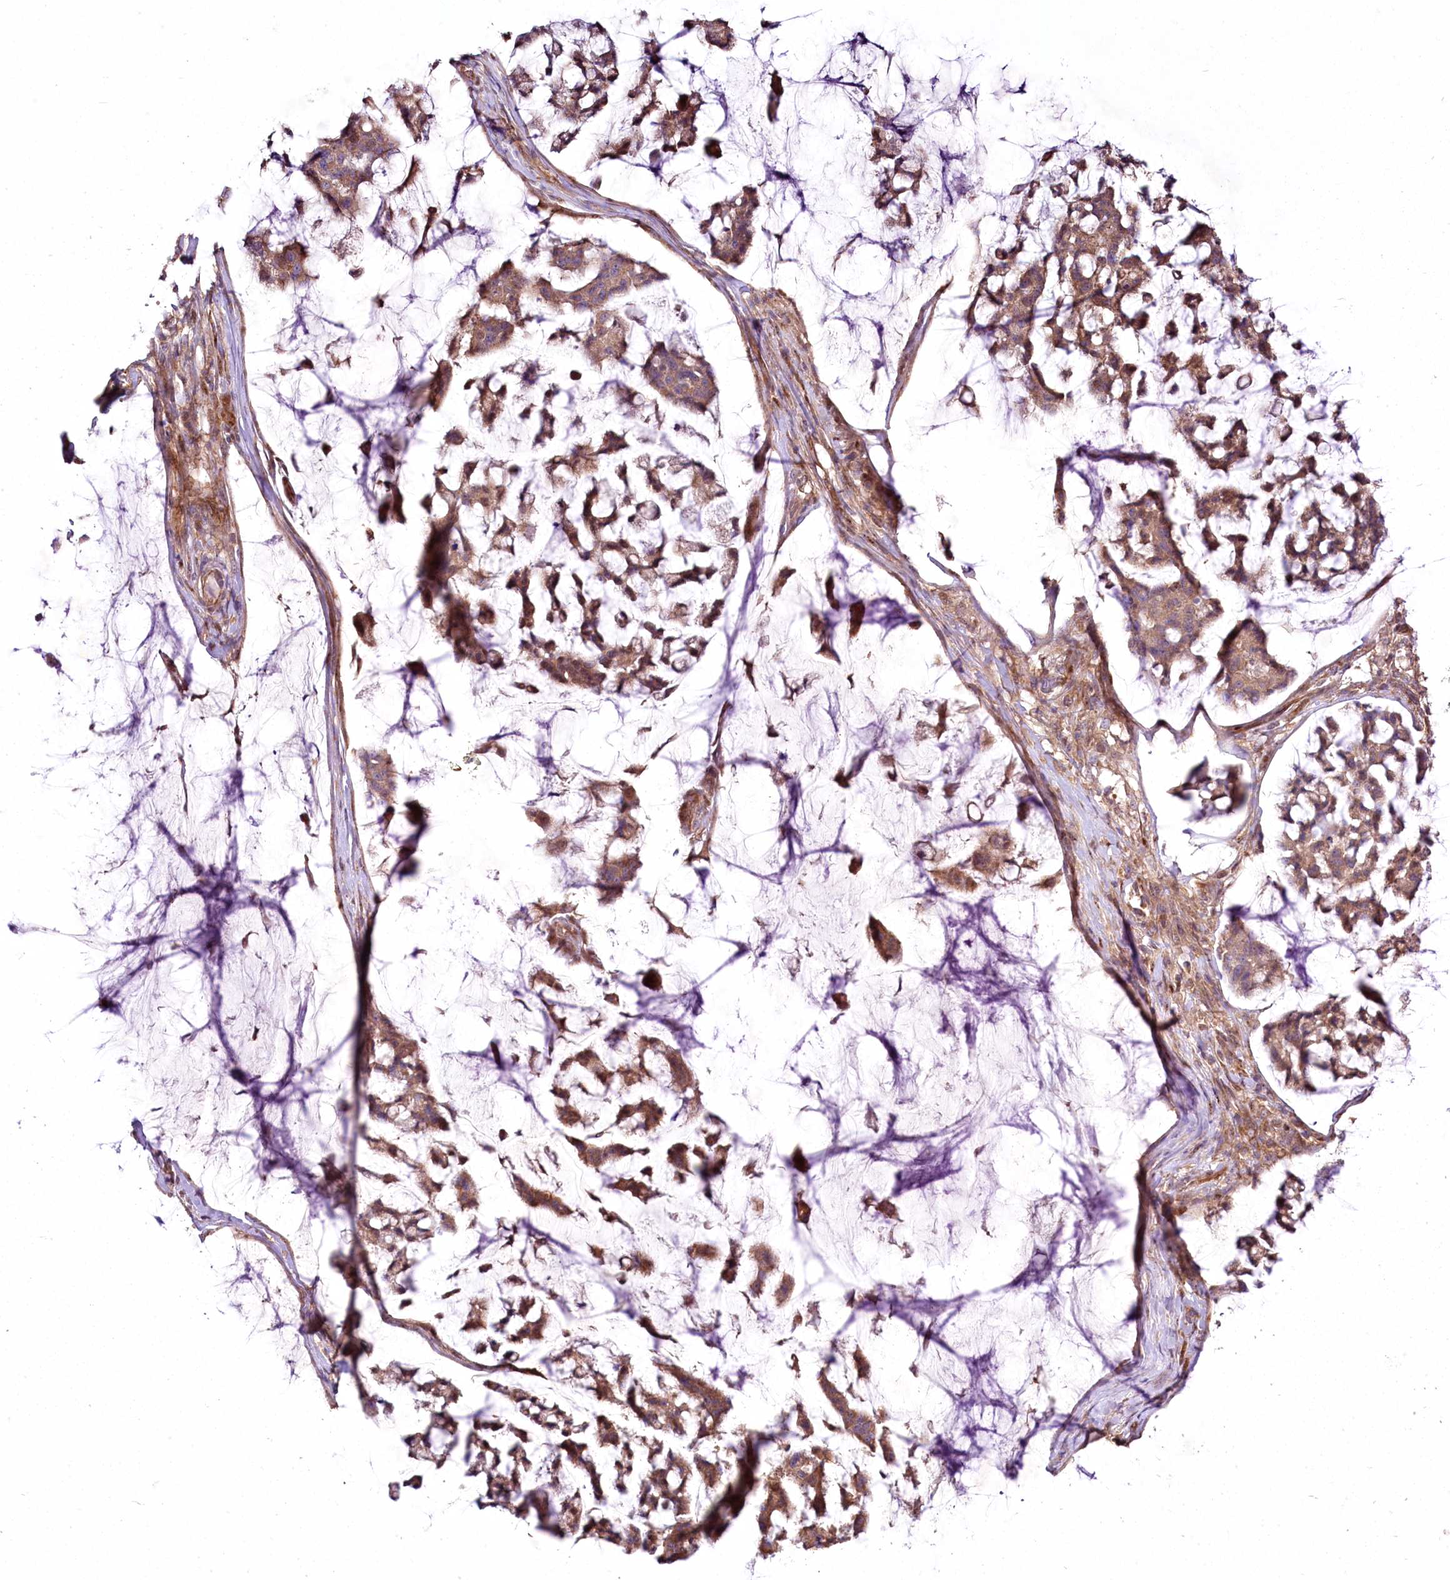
{"staining": {"intensity": "moderate", "quantity": ">75%", "location": "cytoplasmic/membranous"}, "tissue": "stomach cancer", "cell_type": "Tumor cells", "image_type": "cancer", "snomed": [{"axis": "morphology", "description": "Adenocarcinoma, NOS"}, {"axis": "topography", "description": "Stomach, lower"}], "caption": "Protein analysis of stomach cancer tissue exhibits moderate cytoplasmic/membranous staining in approximately >75% of tumor cells. Using DAB (3,3'-diaminobenzidine) (brown) and hematoxylin (blue) stains, captured at high magnification using brightfield microscopy.", "gene": "SH3TC1", "patient": {"sex": "male", "age": 67}}